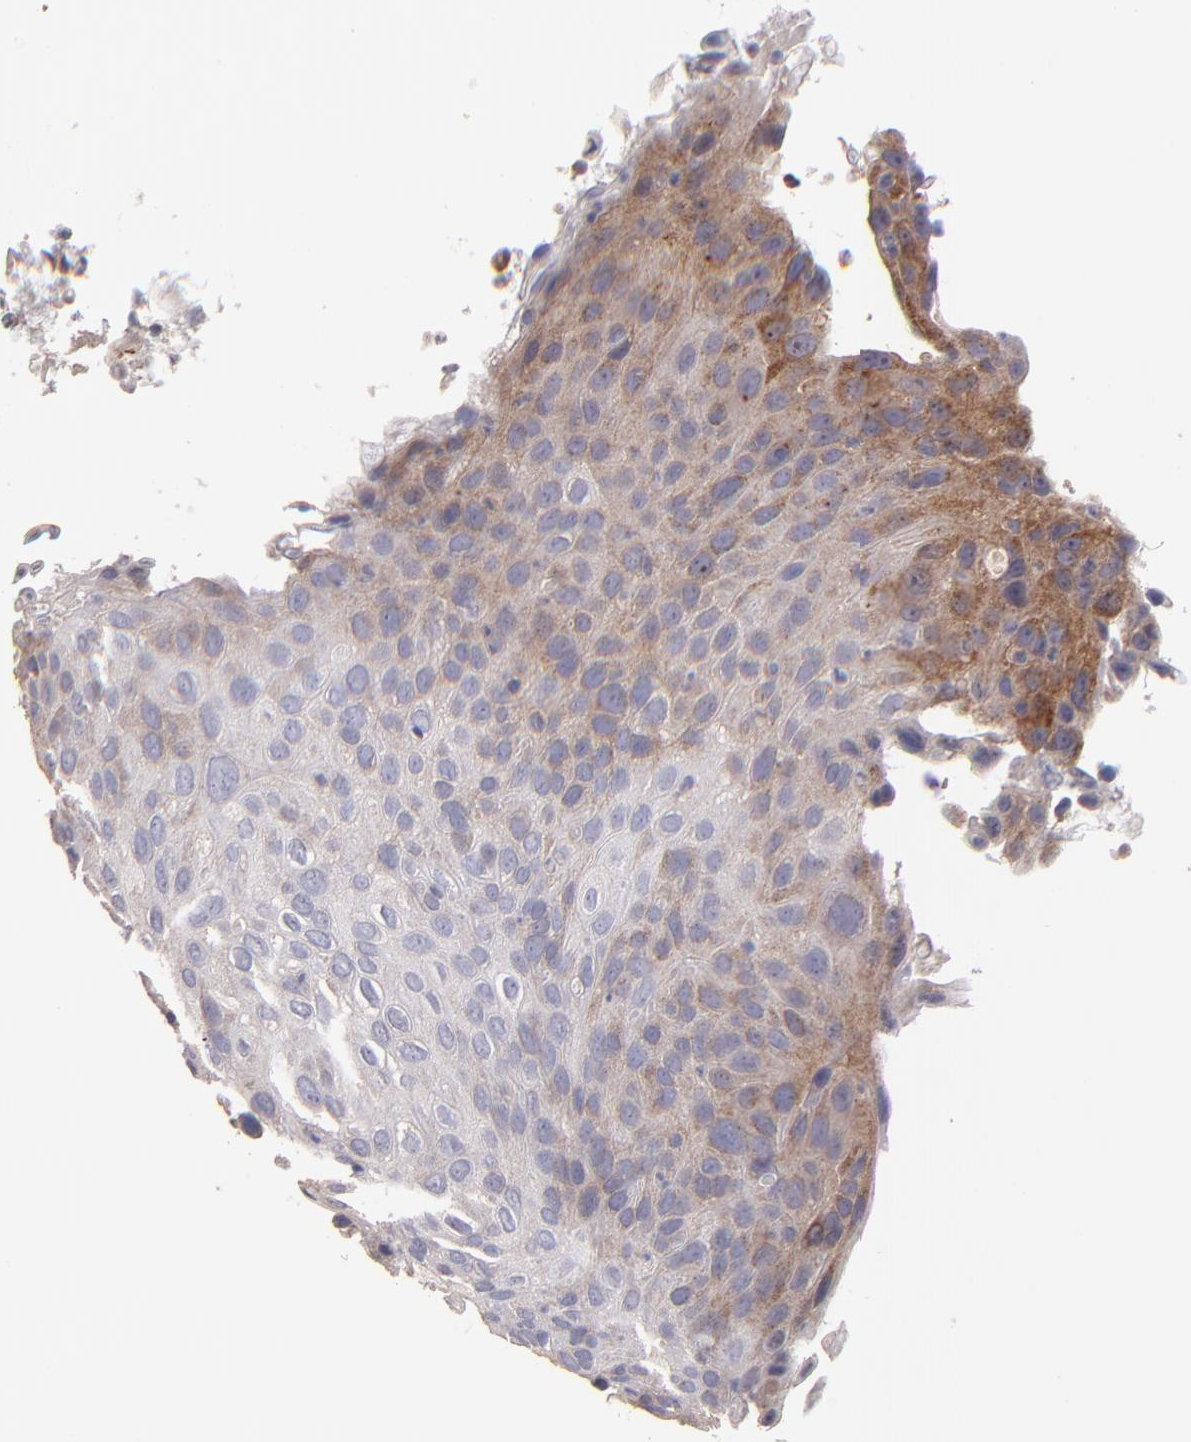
{"staining": {"intensity": "moderate", "quantity": "<25%", "location": "cytoplasmic/membranous"}, "tissue": "skin cancer", "cell_type": "Tumor cells", "image_type": "cancer", "snomed": [{"axis": "morphology", "description": "Squamous cell carcinoma, NOS"}, {"axis": "topography", "description": "Skin"}], "caption": "Immunohistochemical staining of skin squamous cell carcinoma reveals low levels of moderate cytoplasmic/membranous staining in about <25% of tumor cells.", "gene": "MAGEE1", "patient": {"sex": "male", "age": 87}}